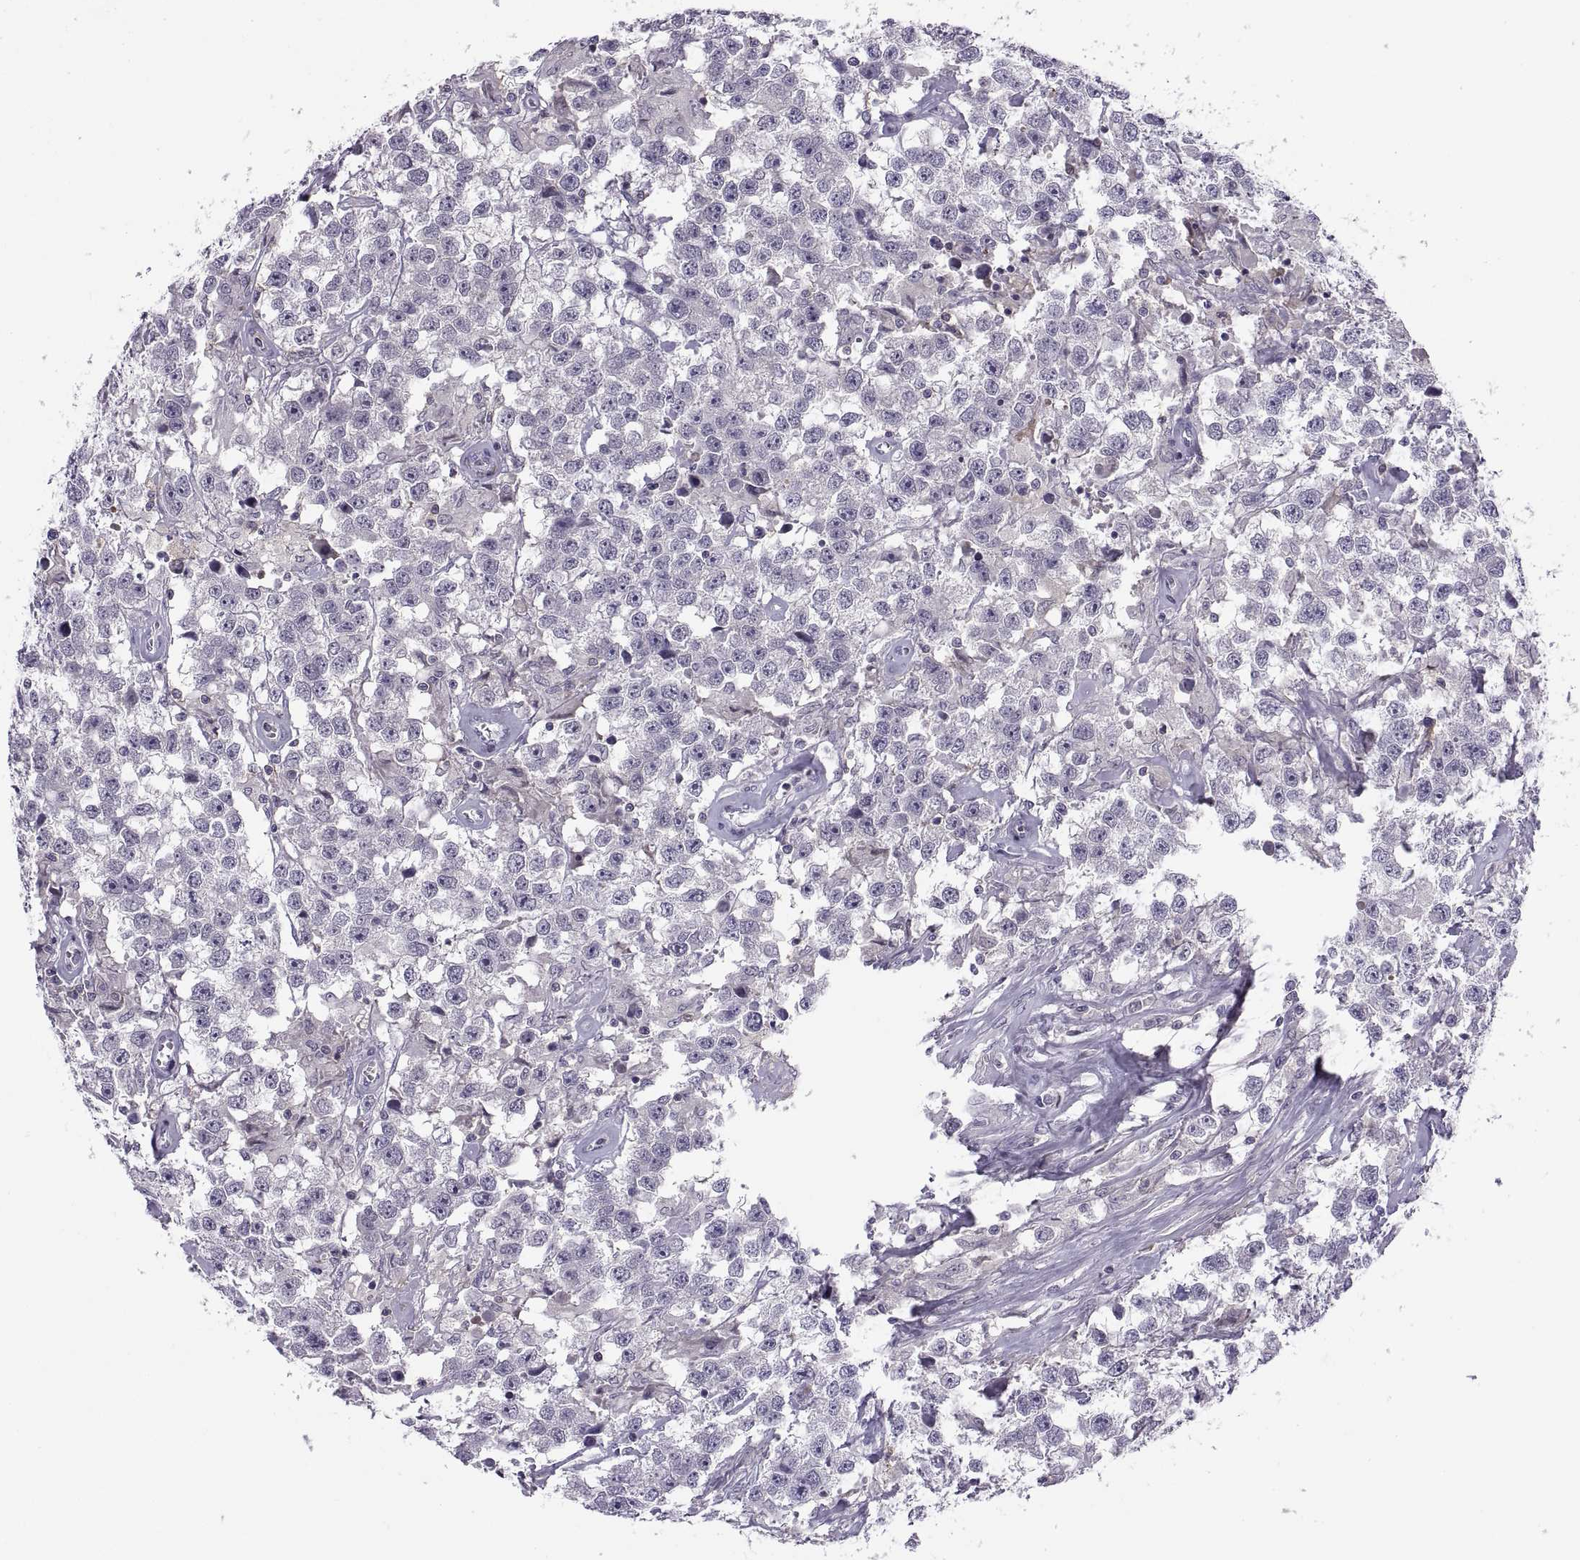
{"staining": {"intensity": "negative", "quantity": "none", "location": "none"}, "tissue": "testis cancer", "cell_type": "Tumor cells", "image_type": "cancer", "snomed": [{"axis": "morphology", "description": "Seminoma, NOS"}, {"axis": "topography", "description": "Testis"}], "caption": "Immunohistochemistry photomicrograph of human testis seminoma stained for a protein (brown), which displays no positivity in tumor cells.", "gene": "TTC21A", "patient": {"sex": "male", "age": 43}}